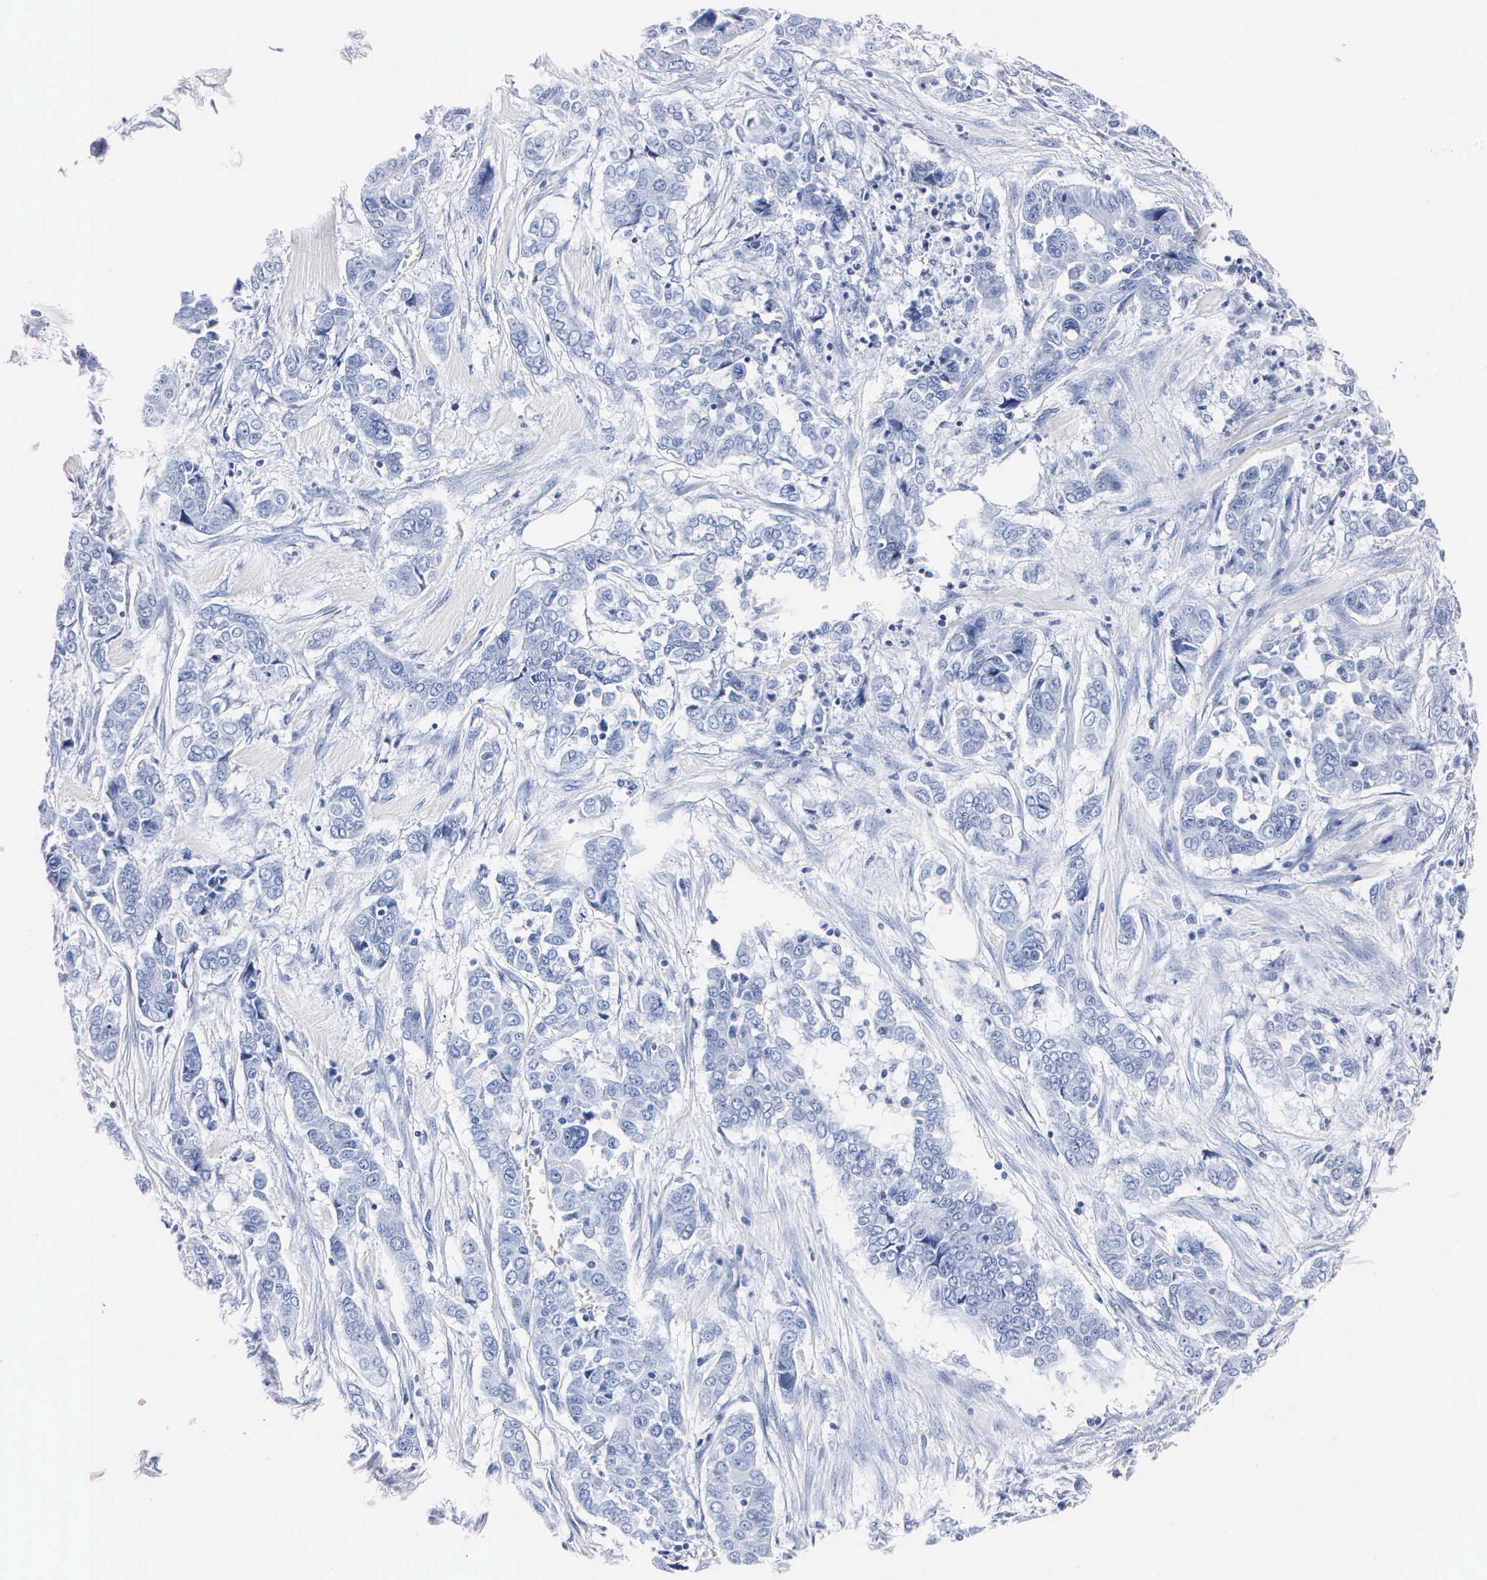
{"staining": {"intensity": "negative", "quantity": "none", "location": "none"}, "tissue": "pancreatic cancer", "cell_type": "Tumor cells", "image_type": "cancer", "snomed": [{"axis": "morphology", "description": "Adenocarcinoma, NOS"}, {"axis": "topography", "description": "Pancreas"}], "caption": "The immunohistochemistry (IHC) photomicrograph has no significant staining in tumor cells of adenocarcinoma (pancreatic) tissue.", "gene": "MB", "patient": {"sex": "female", "age": 52}}